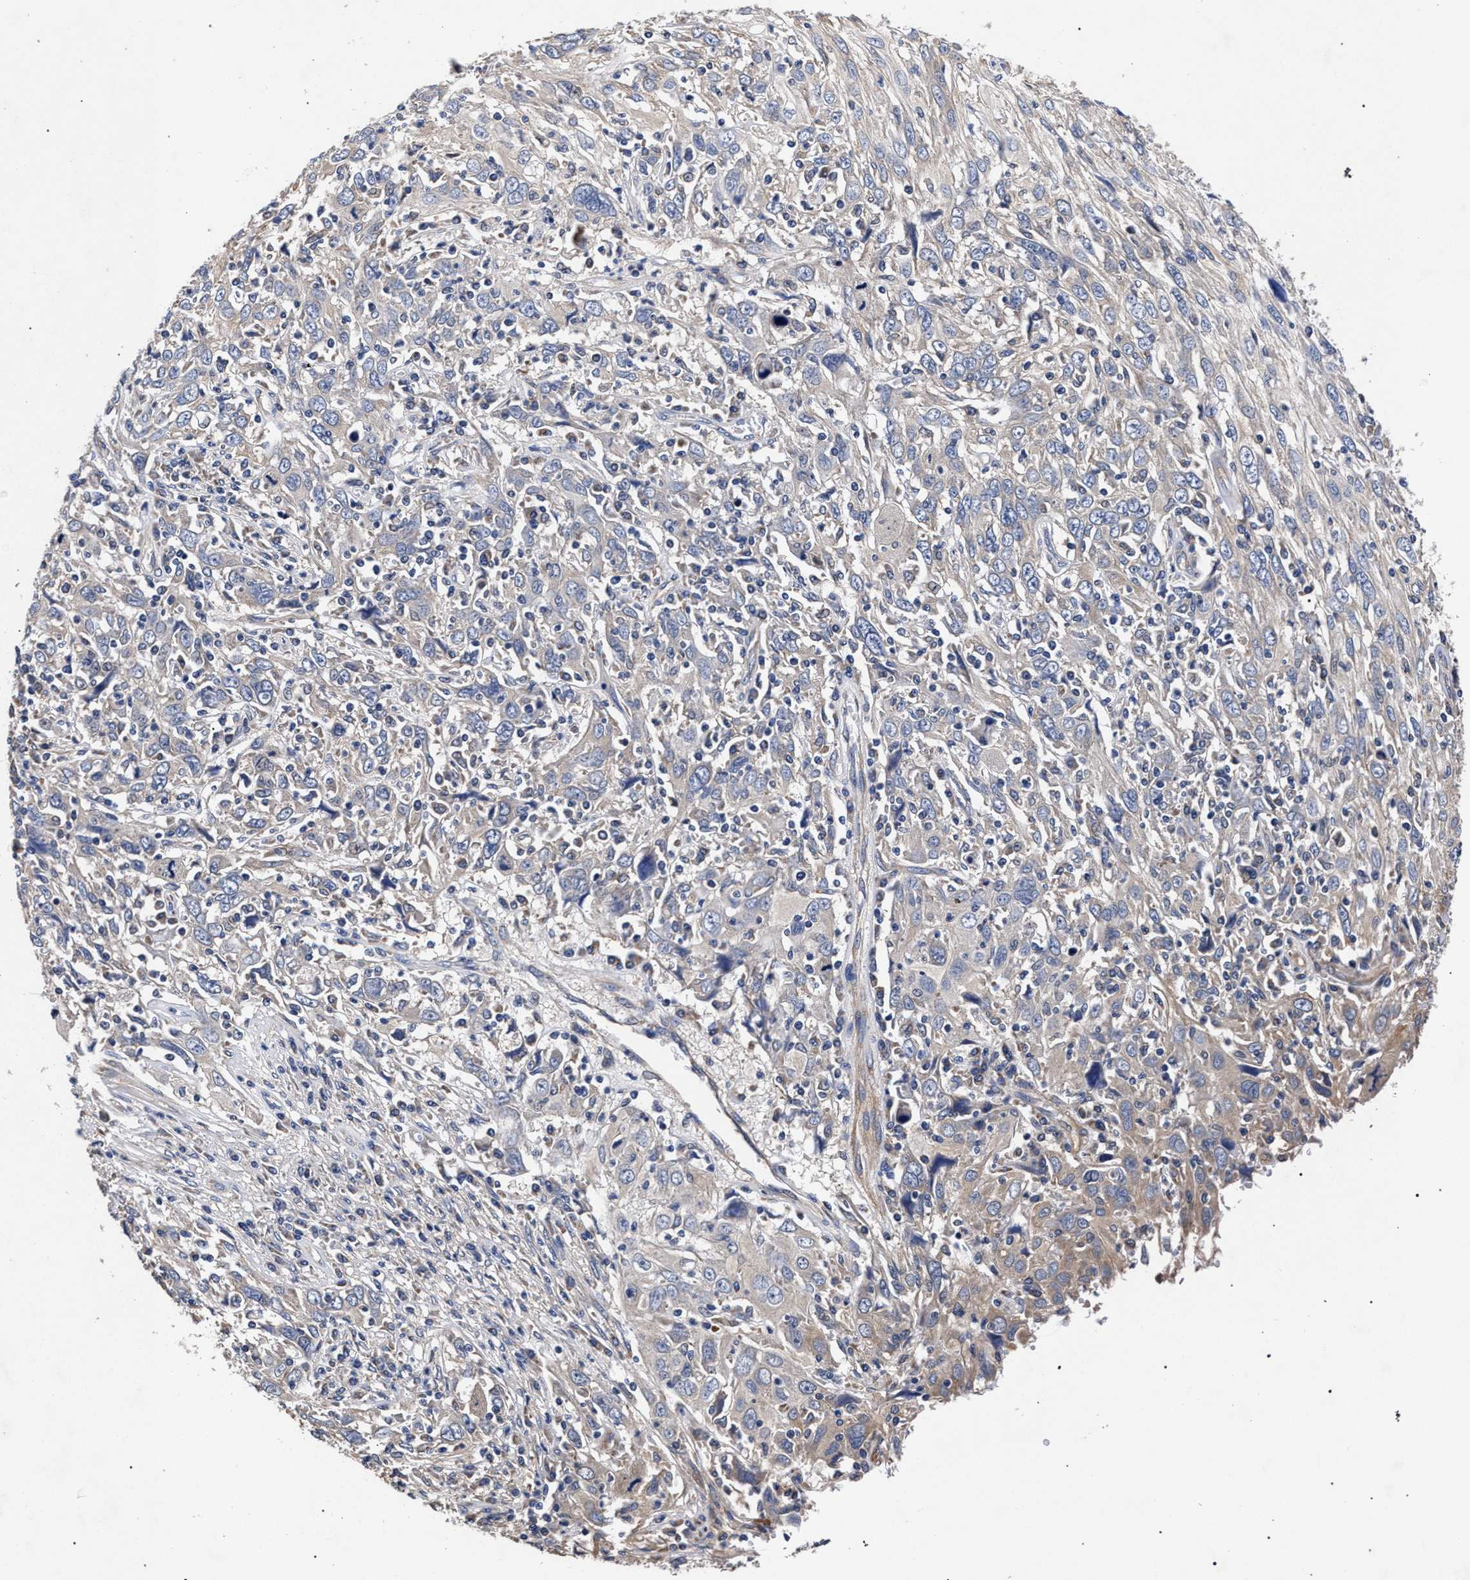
{"staining": {"intensity": "weak", "quantity": "<25%", "location": "cytoplasmic/membranous"}, "tissue": "cervical cancer", "cell_type": "Tumor cells", "image_type": "cancer", "snomed": [{"axis": "morphology", "description": "Squamous cell carcinoma, NOS"}, {"axis": "topography", "description": "Cervix"}], "caption": "Tumor cells are negative for protein expression in human squamous cell carcinoma (cervical).", "gene": "CFAP95", "patient": {"sex": "female", "age": 46}}